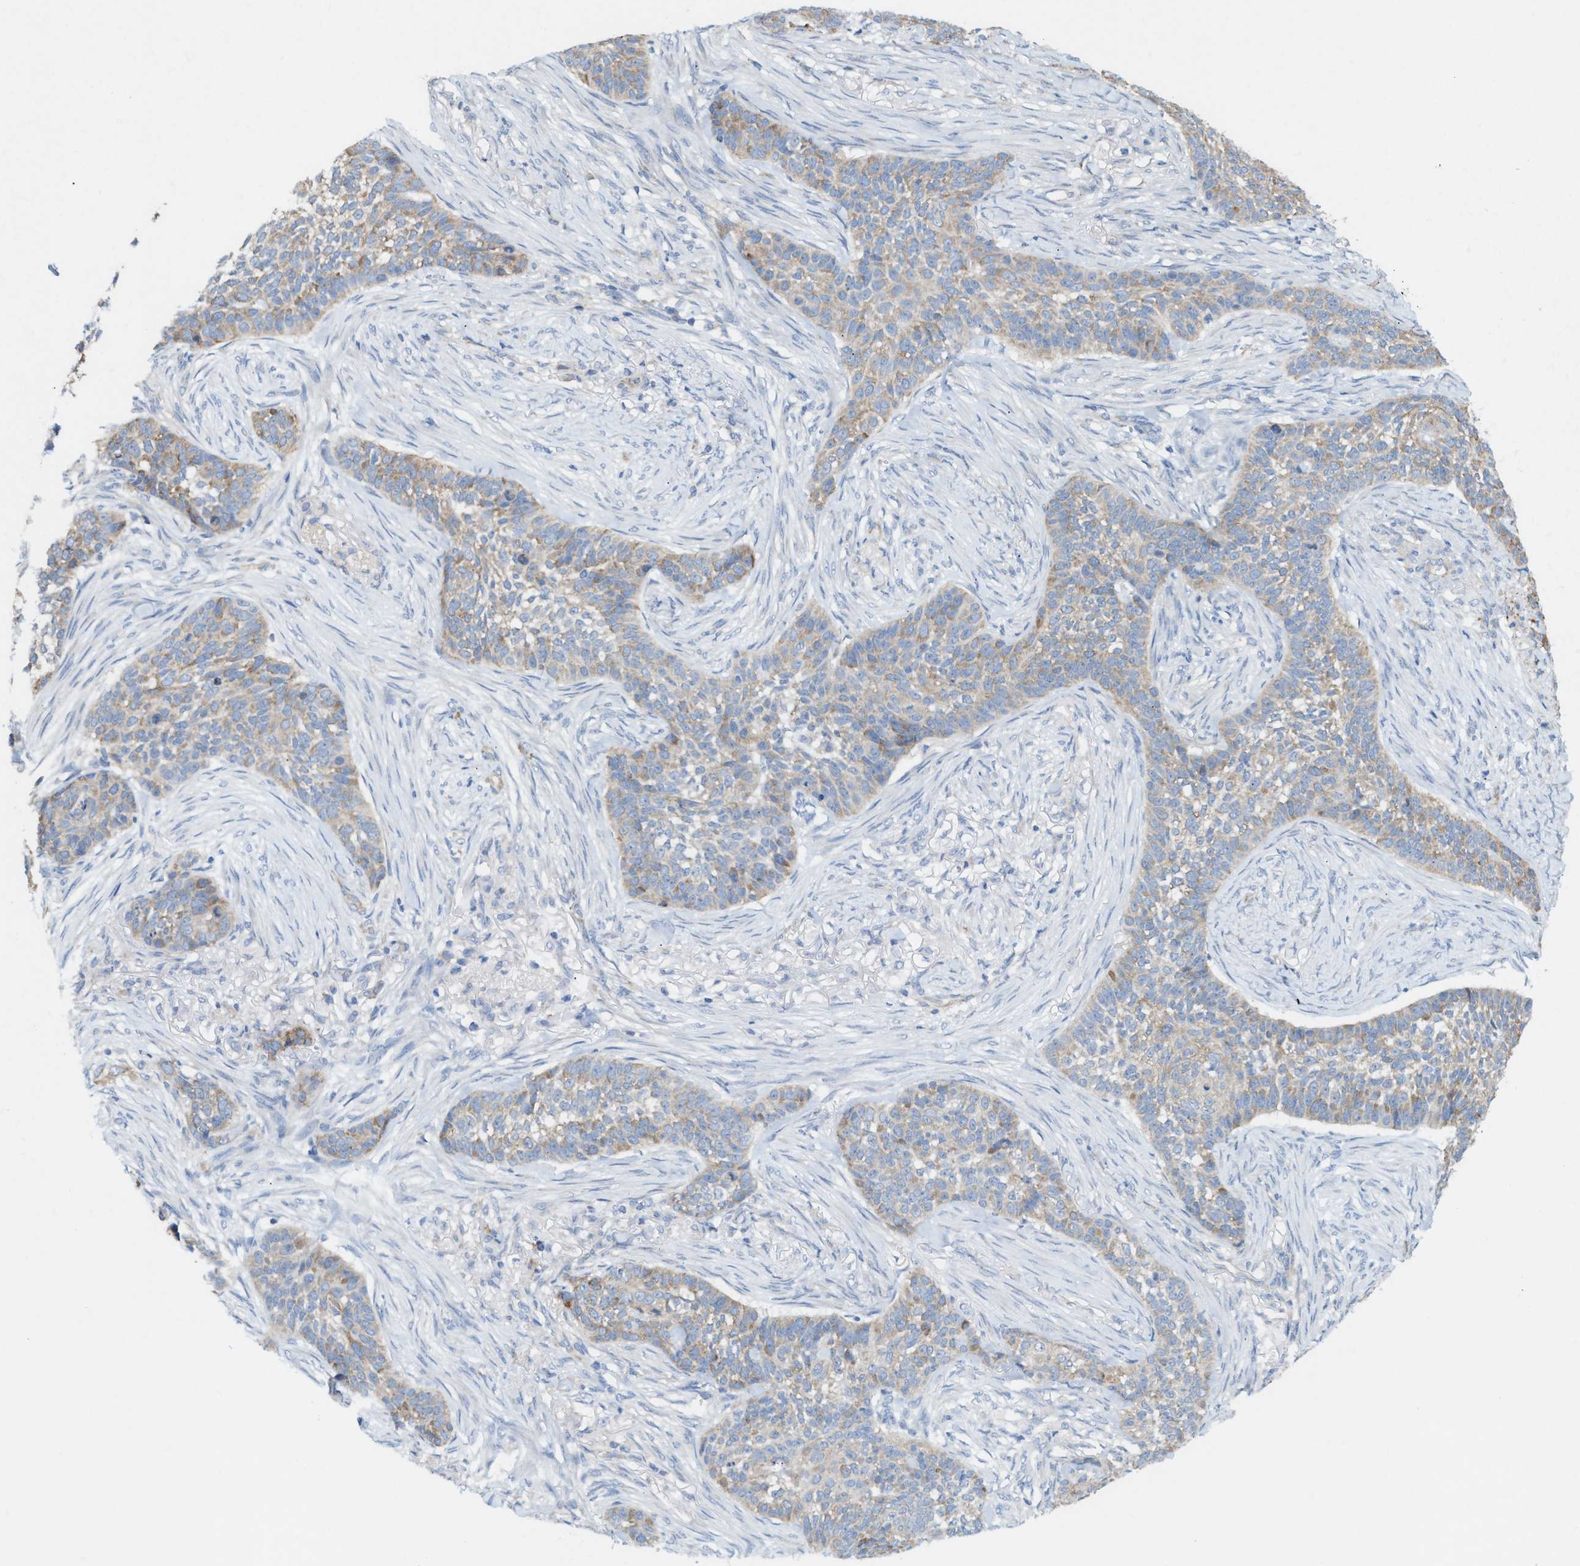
{"staining": {"intensity": "weak", "quantity": ">75%", "location": "cytoplasmic/membranous"}, "tissue": "skin cancer", "cell_type": "Tumor cells", "image_type": "cancer", "snomed": [{"axis": "morphology", "description": "Basal cell carcinoma"}, {"axis": "topography", "description": "Skin"}], "caption": "Protein expression analysis of skin basal cell carcinoma exhibits weak cytoplasmic/membranous expression in approximately >75% of tumor cells. Nuclei are stained in blue.", "gene": "UBAP2", "patient": {"sex": "male", "age": 85}}